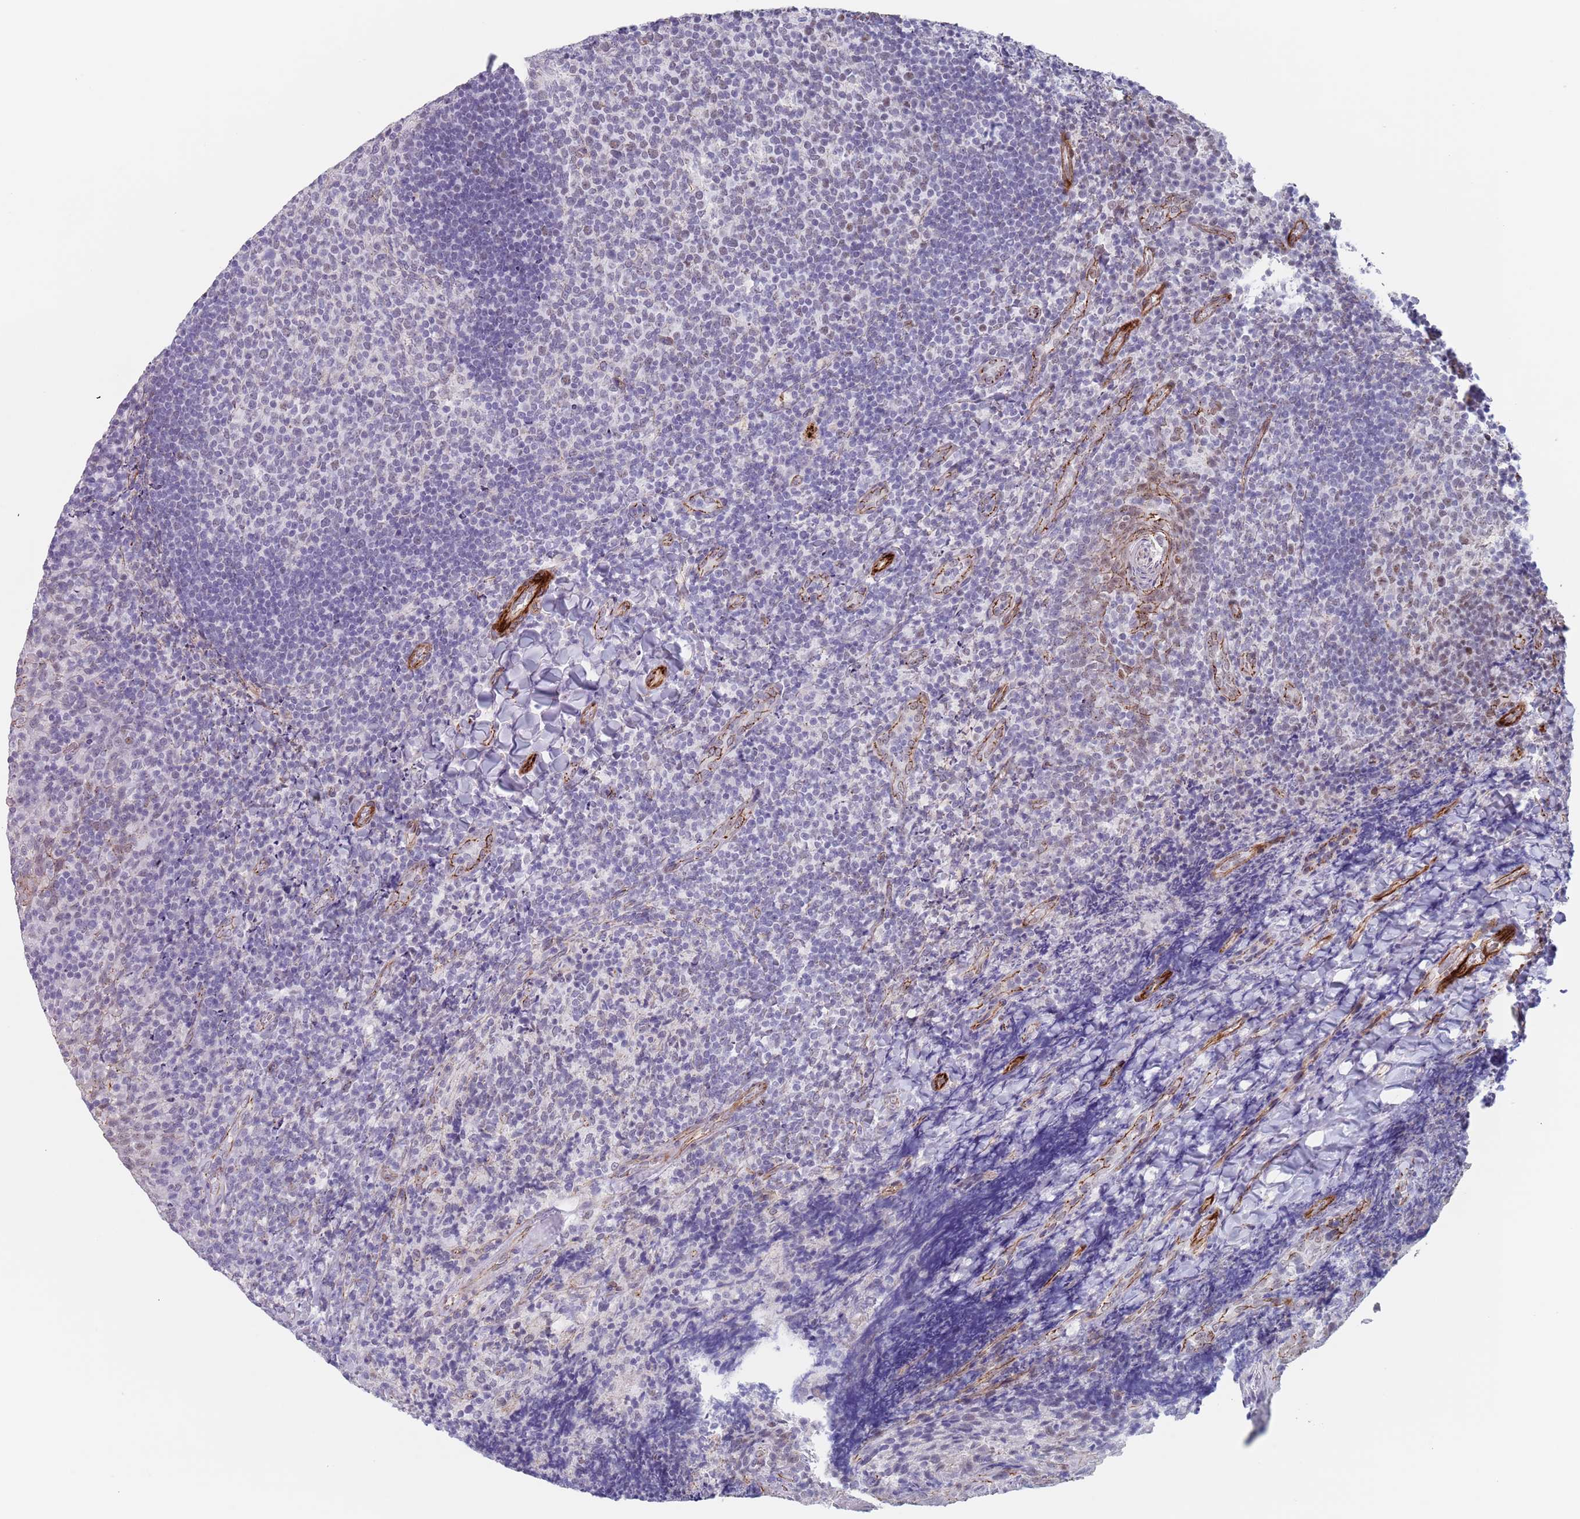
{"staining": {"intensity": "weak", "quantity": "<25%", "location": "nuclear"}, "tissue": "tonsil", "cell_type": "Germinal center cells", "image_type": "normal", "snomed": [{"axis": "morphology", "description": "Normal tissue, NOS"}, {"axis": "topography", "description": "Tonsil"}], "caption": "This is a micrograph of IHC staining of unremarkable tonsil, which shows no expression in germinal center cells.", "gene": "OR5A2", "patient": {"sex": "female", "age": 10}}